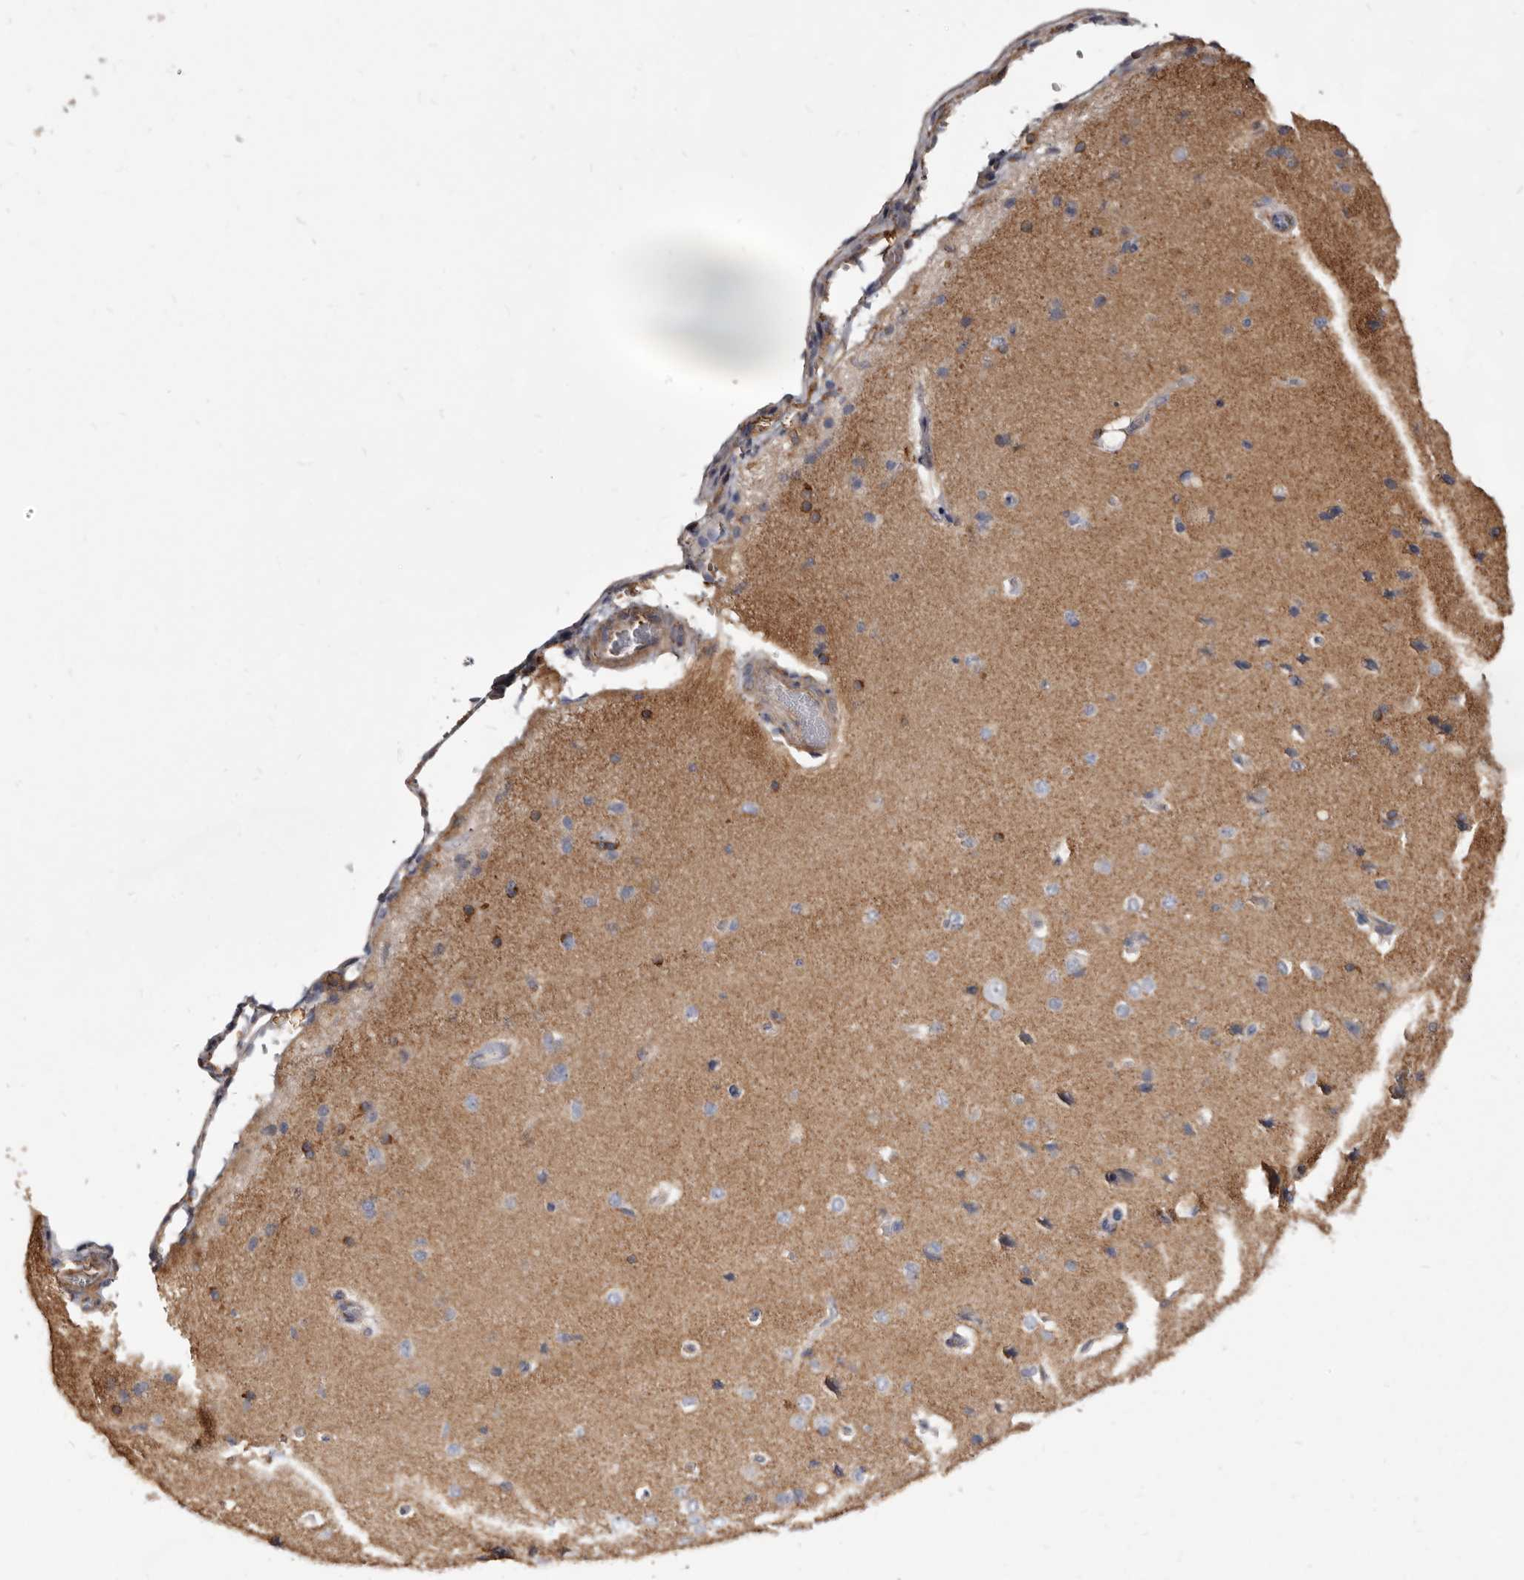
{"staining": {"intensity": "weak", "quantity": "25%-75%", "location": "cytoplasmic/membranous"}, "tissue": "cerebral cortex", "cell_type": "Endothelial cells", "image_type": "normal", "snomed": [{"axis": "morphology", "description": "Normal tissue, NOS"}, {"axis": "topography", "description": "Cerebral cortex"}], "caption": "Endothelial cells demonstrate low levels of weak cytoplasmic/membranous expression in approximately 25%-75% of cells in benign human cerebral cortex.", "gene": "TPD52", "patient": {"sex": "male", "age": 62}}